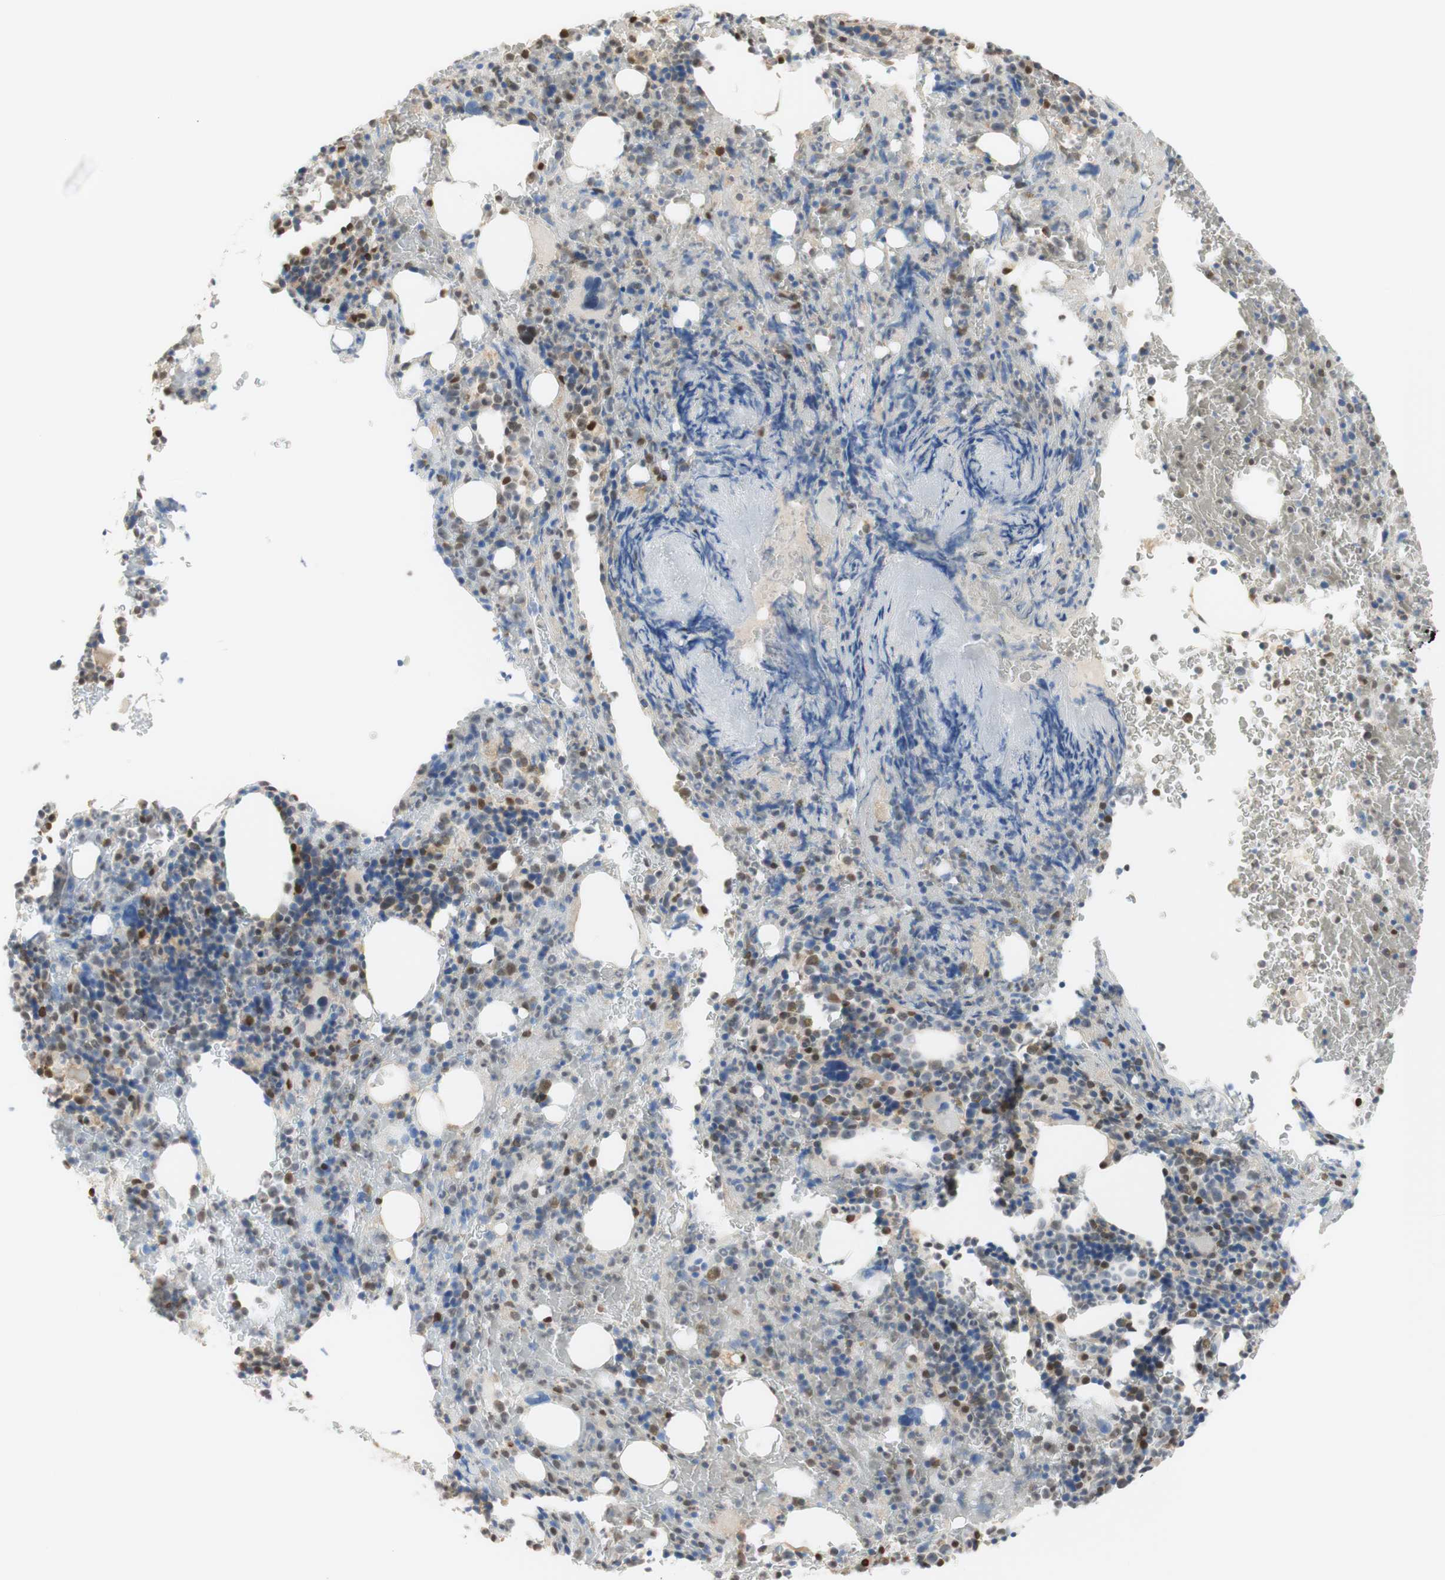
{"staining": {"intensity": "weak", "quantity": "<25%", "location": "cytoplasmic/membranous"}, "tissue": "bone marrow", "cell_type": "Hematopoietic cells", "image_type": "normal", "snomed": [{"axis": "morphology", "description": "Normal tissue, NOS"}, {"axis": "morphology", "description": "Inflammation, NOS"}, {"axis": "topography", "description": "Bone marrow"}], "caption": "Protein analysis of unremarkable bone marrow reveals no significant positivity in hematopoietic cells.", "gene": "NAP1L4", "patient": {"sex": "male", "age": 72}}